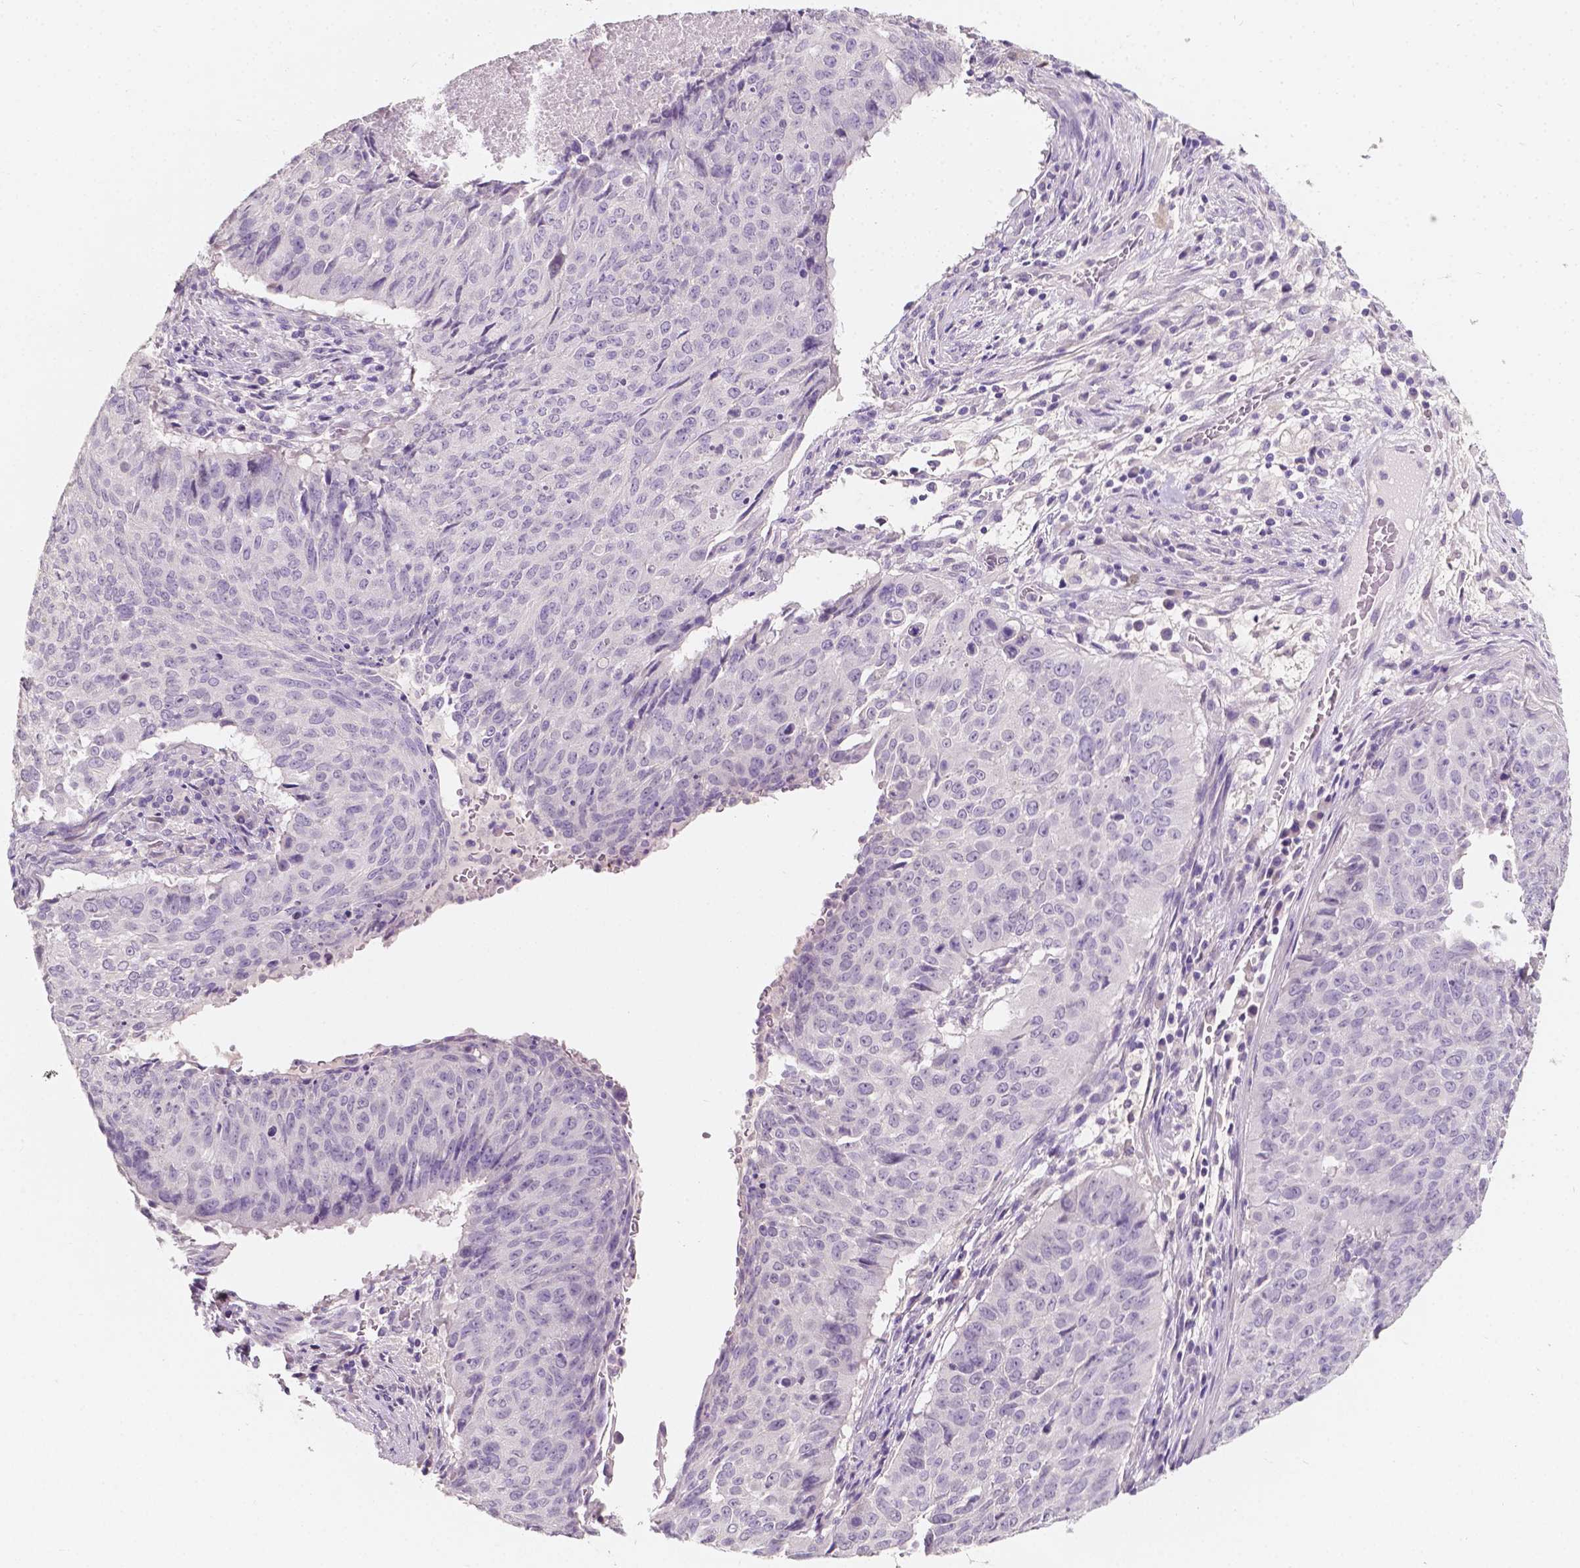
{"staining": {"intensity": "negative", "quantity": "none", "location": "none"}, "tissue": "lung cancer", "cell_type": "Tumor cells", "image_type": "cancer", "snomed": [{"axis": "morphology", "description": "Normal tissue, NOS"}, {"axis": "morphology", "description": "Squamous cell carcinoma, NOS"}, {"axis": "topography", "description": "Bronchus"}, {"axis": "topography", "description": "Lung"}], "caption": "This image is of lung squamous cell carcinoma stained with immunohistochemistry to label a protein in brown with the nuclei are counter-stained blue. There is no staining in tumor cells.", "gene": "TAL1", "patient": {"sex": "male", "age": 64}}